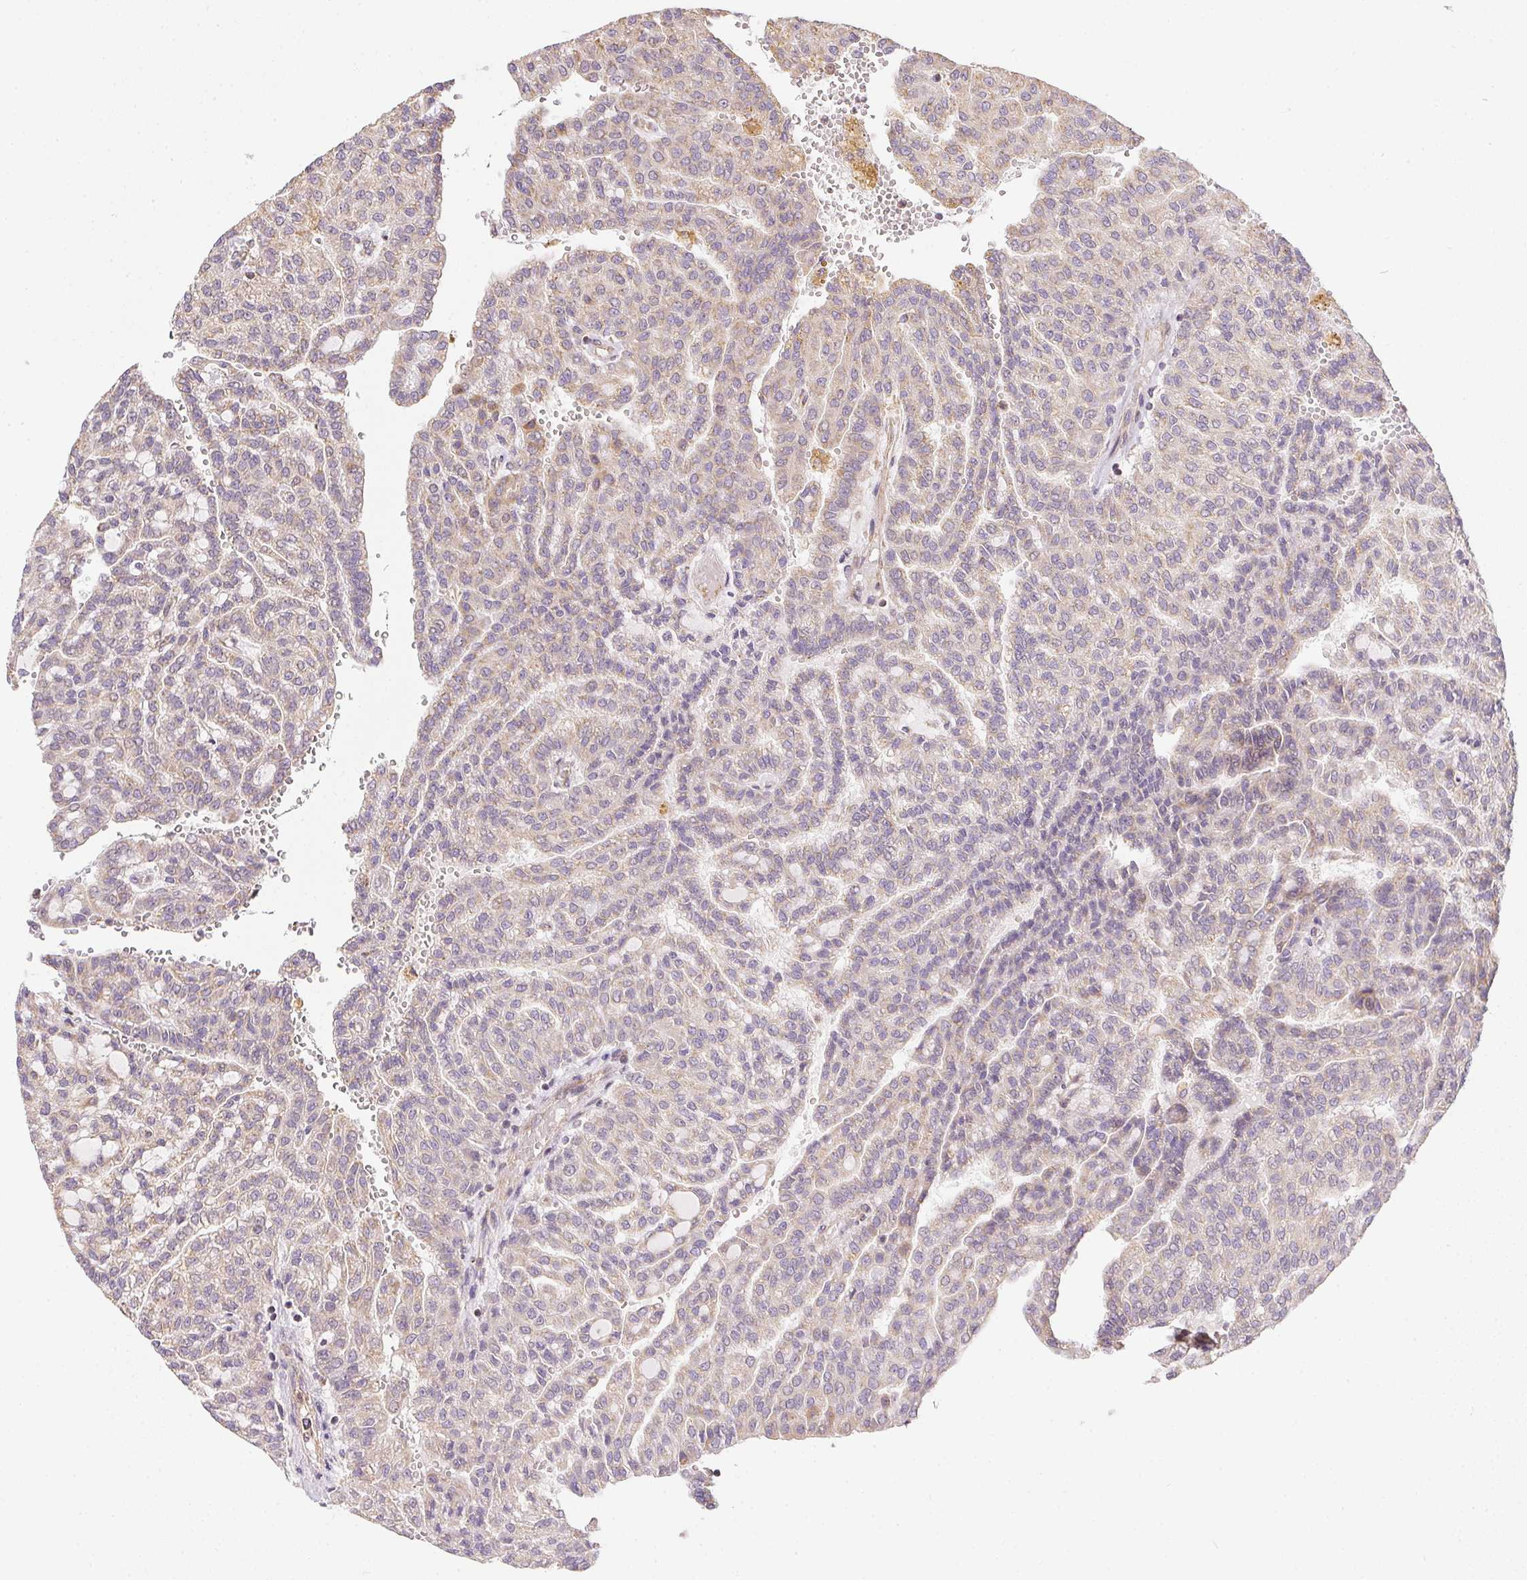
{"staining": {"intensity": "weak", "quantity": "<25%", "location": "cytoplasmic/membranous"}, "tissue": "renal cancer", "cell_type": "Tumor cells", "image_type": "cancer", "snomed": [{"axis": "morphology", "description": "Adenocarcinoma, NOS"}, {"axis": "topography", "description": "Kidney"}], "caption": "Immunohistochemistry (IHC) image of neoplastic tissue: renal cancer stained with DAB reveals no significant protein staining in tumor cells.", "gene": "REV3L", "patient": {"sex": "male", "age": 63}}